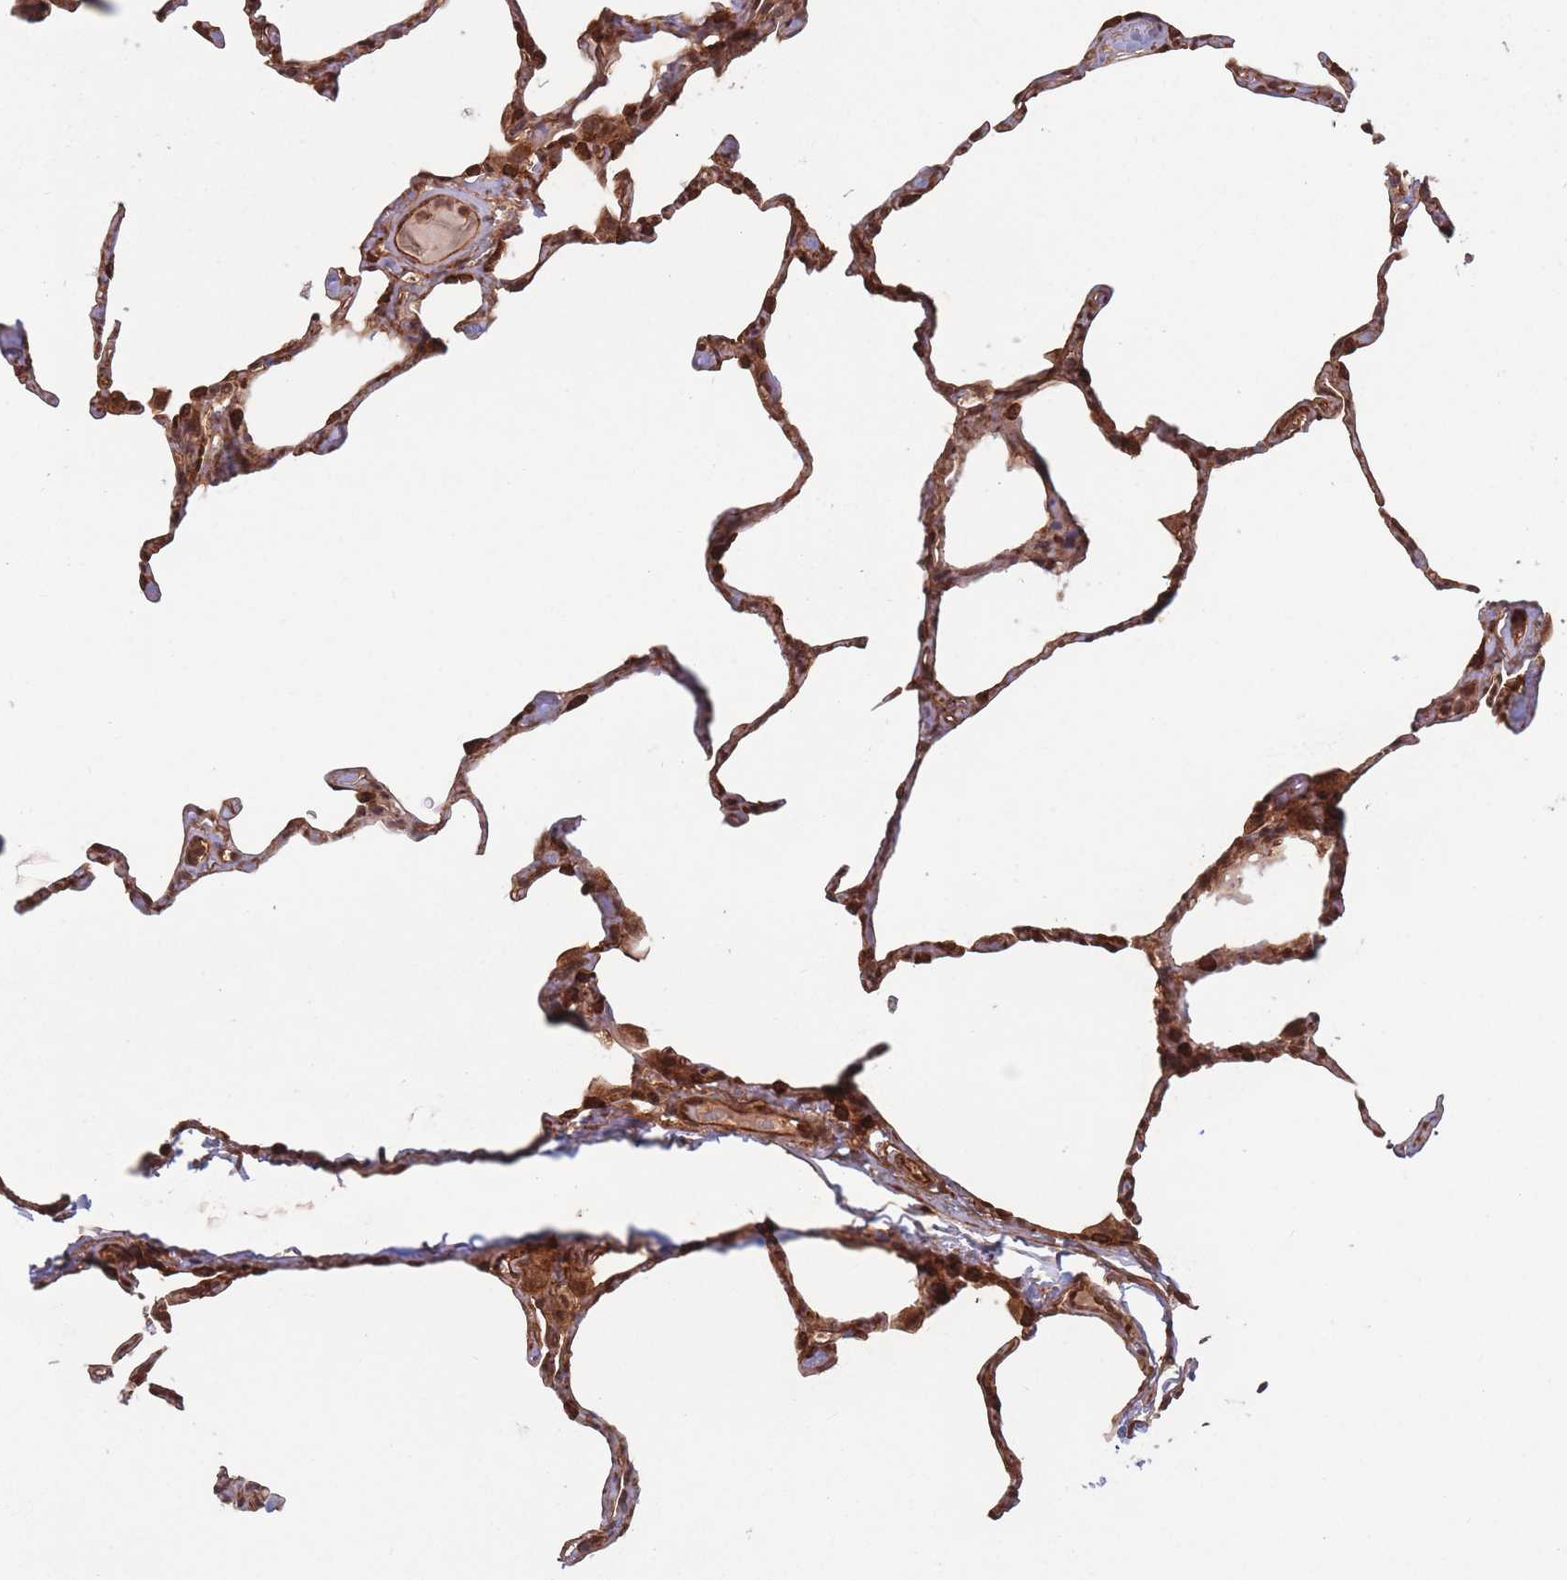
{"staining": {"intensity": "strong", "quantity": ">75%", "location": "cytoplasmic/membranous"}, "tissue": "lung", "cell_type": "Alveolar cells", "image_type": "normal", "snomed": [{"axis": "morphology", "description": "Normal tissue, NOS"}, {"axis": "topography", "description": "Lung"}], "caption": "Protein analysis of normal lung demonstrates strong cytoplasmic/membranous expression in about >75% of alveolar cells.", "gene": "PODXL2", "patient": {"sex": "male", "age": 65}}